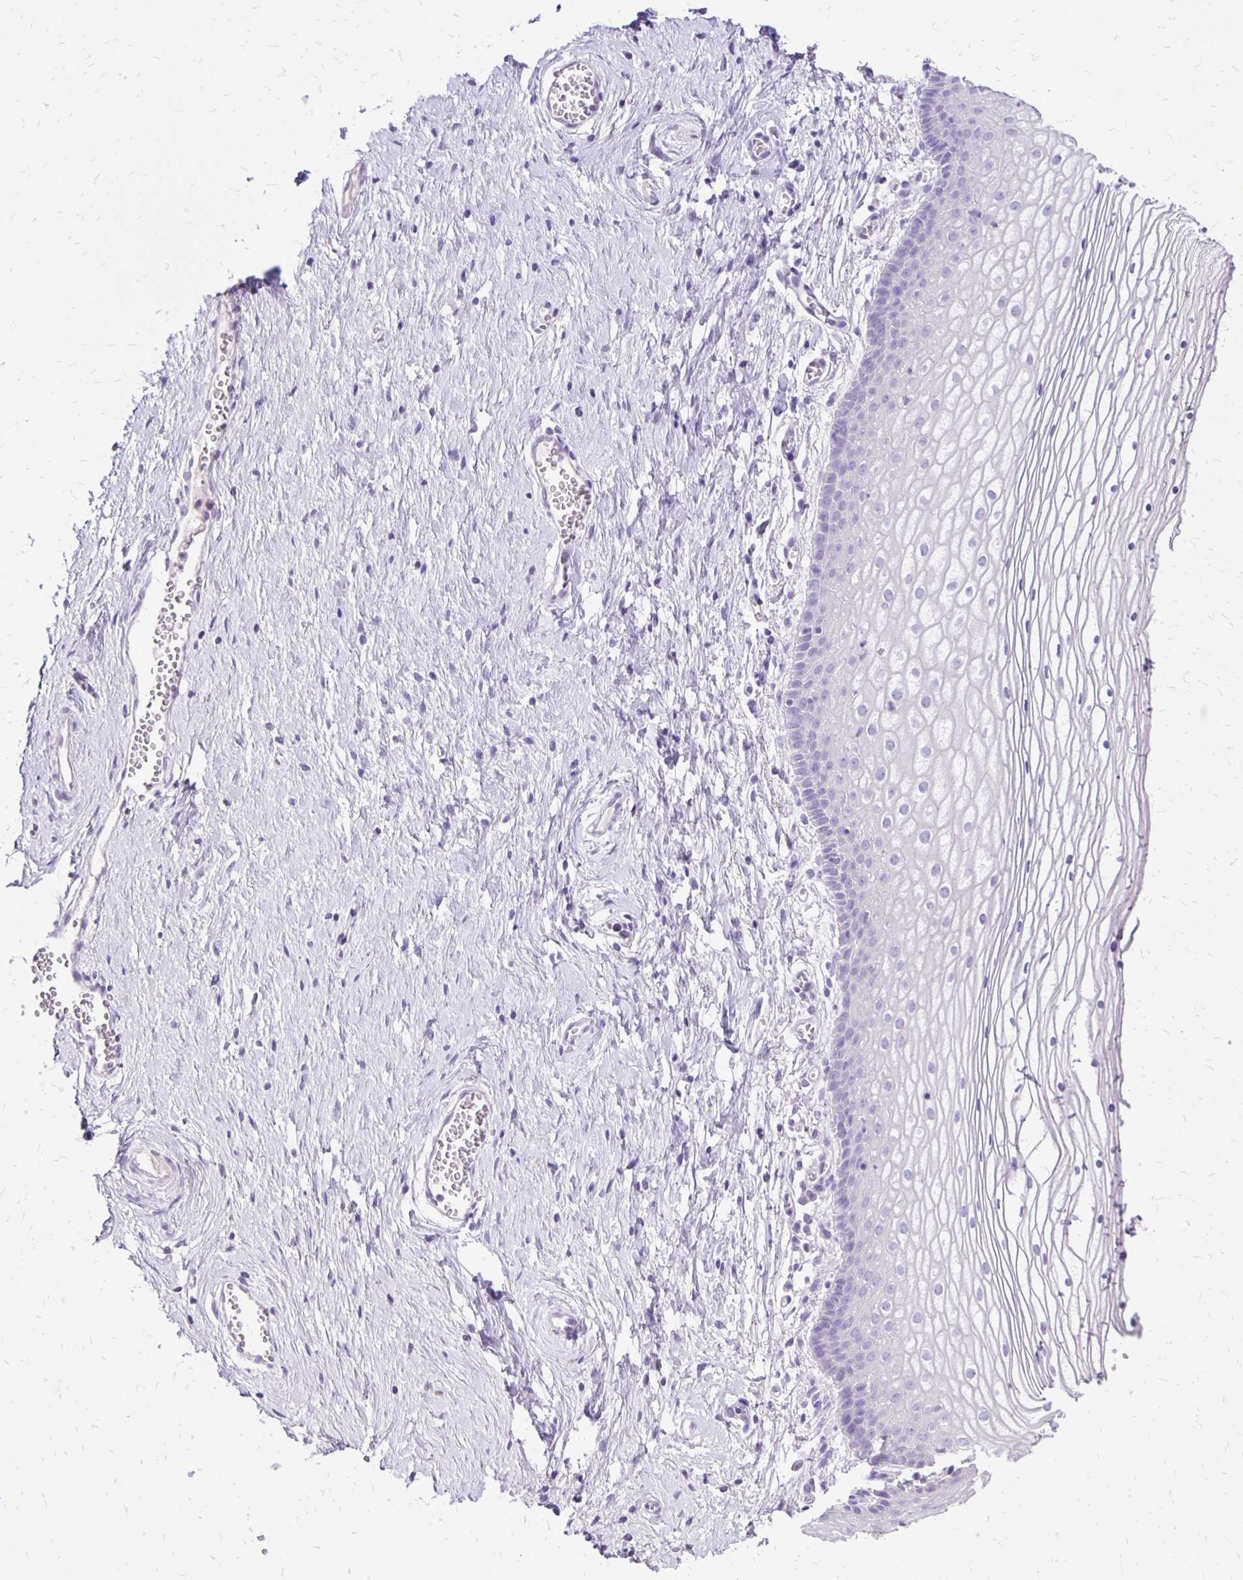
{"staining": {"intensity": "negative", "quantity": "none", "location": "none"}, "tissue": "vagina", "cell_type": "Squamous epithelial cells", "image_type": "normal", "snomed": [{"axis": "morphology", "description": "Normal tissue, NOS"}, {"axis": "topography", "description": "Vagina"}], "caption": "An image of vagina stained for a protein shows no brown staining in squamous epithelial cells.", "gene": "ANKRD45", "patient": {"sex": "female", "age": 56}}